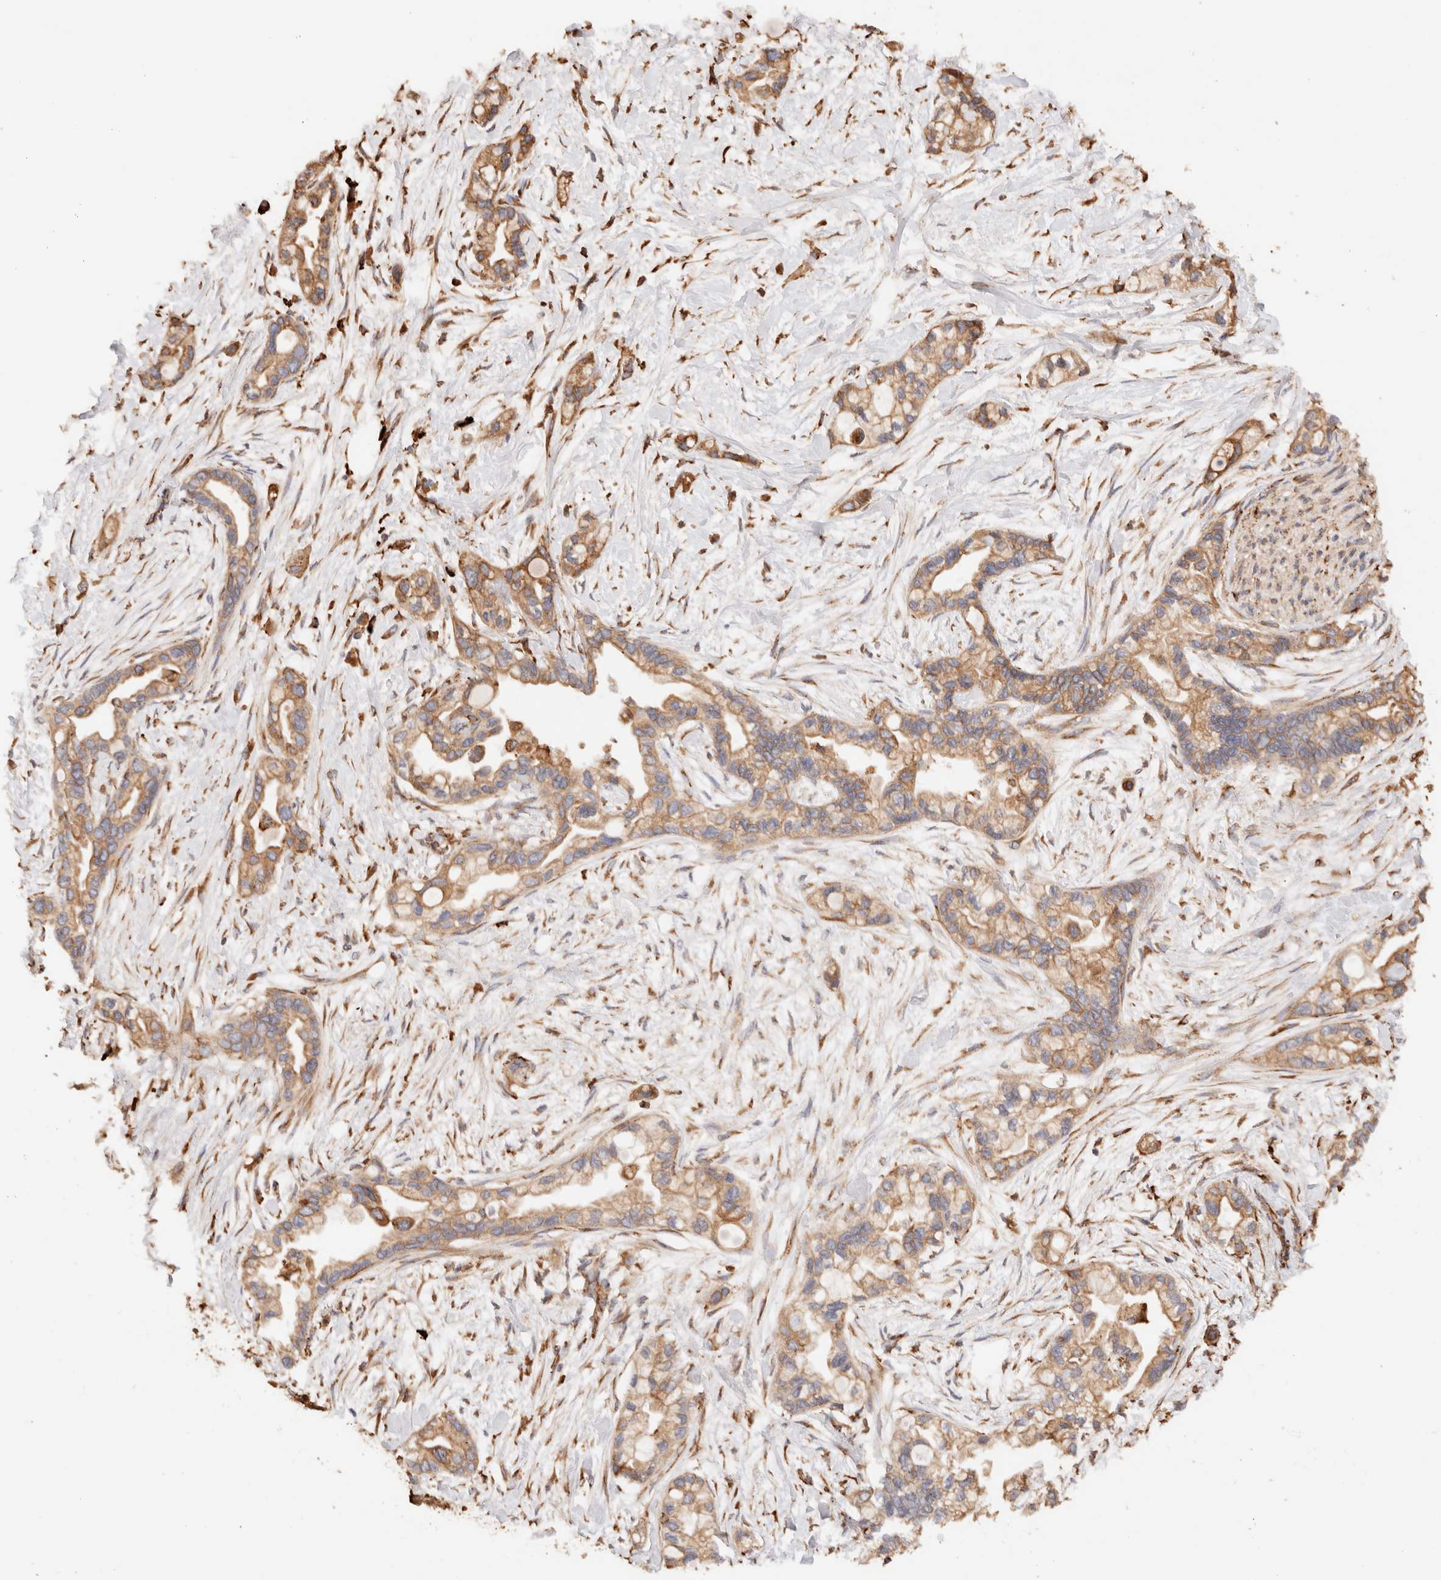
{"staining": {"intensity": "moderate", "quantity": ">75%", "location": "cytoplasmic/membranous"}, "tissue": "pancreatic cancer", "cell_type": "Tumor cells", "image_type": "cancer", "snomed": [{"axis": "morphology", "description": "Adenocarcinoma, NOS"}, {"axis": "topography", "description": "Pancreas"}], "caption": "Protein expression analysis of human pancreatic cancer reveals moderate cytoplasmic/membranous positivity in about >75% of tumor cells. The staining was performed using DAB to visualize the protein expression in brown, while the nuclei were stained in blue with hematoxylin (Magnification: 20x).", "gene": "FER", "patient": {"sex": "female", "age": 77}}